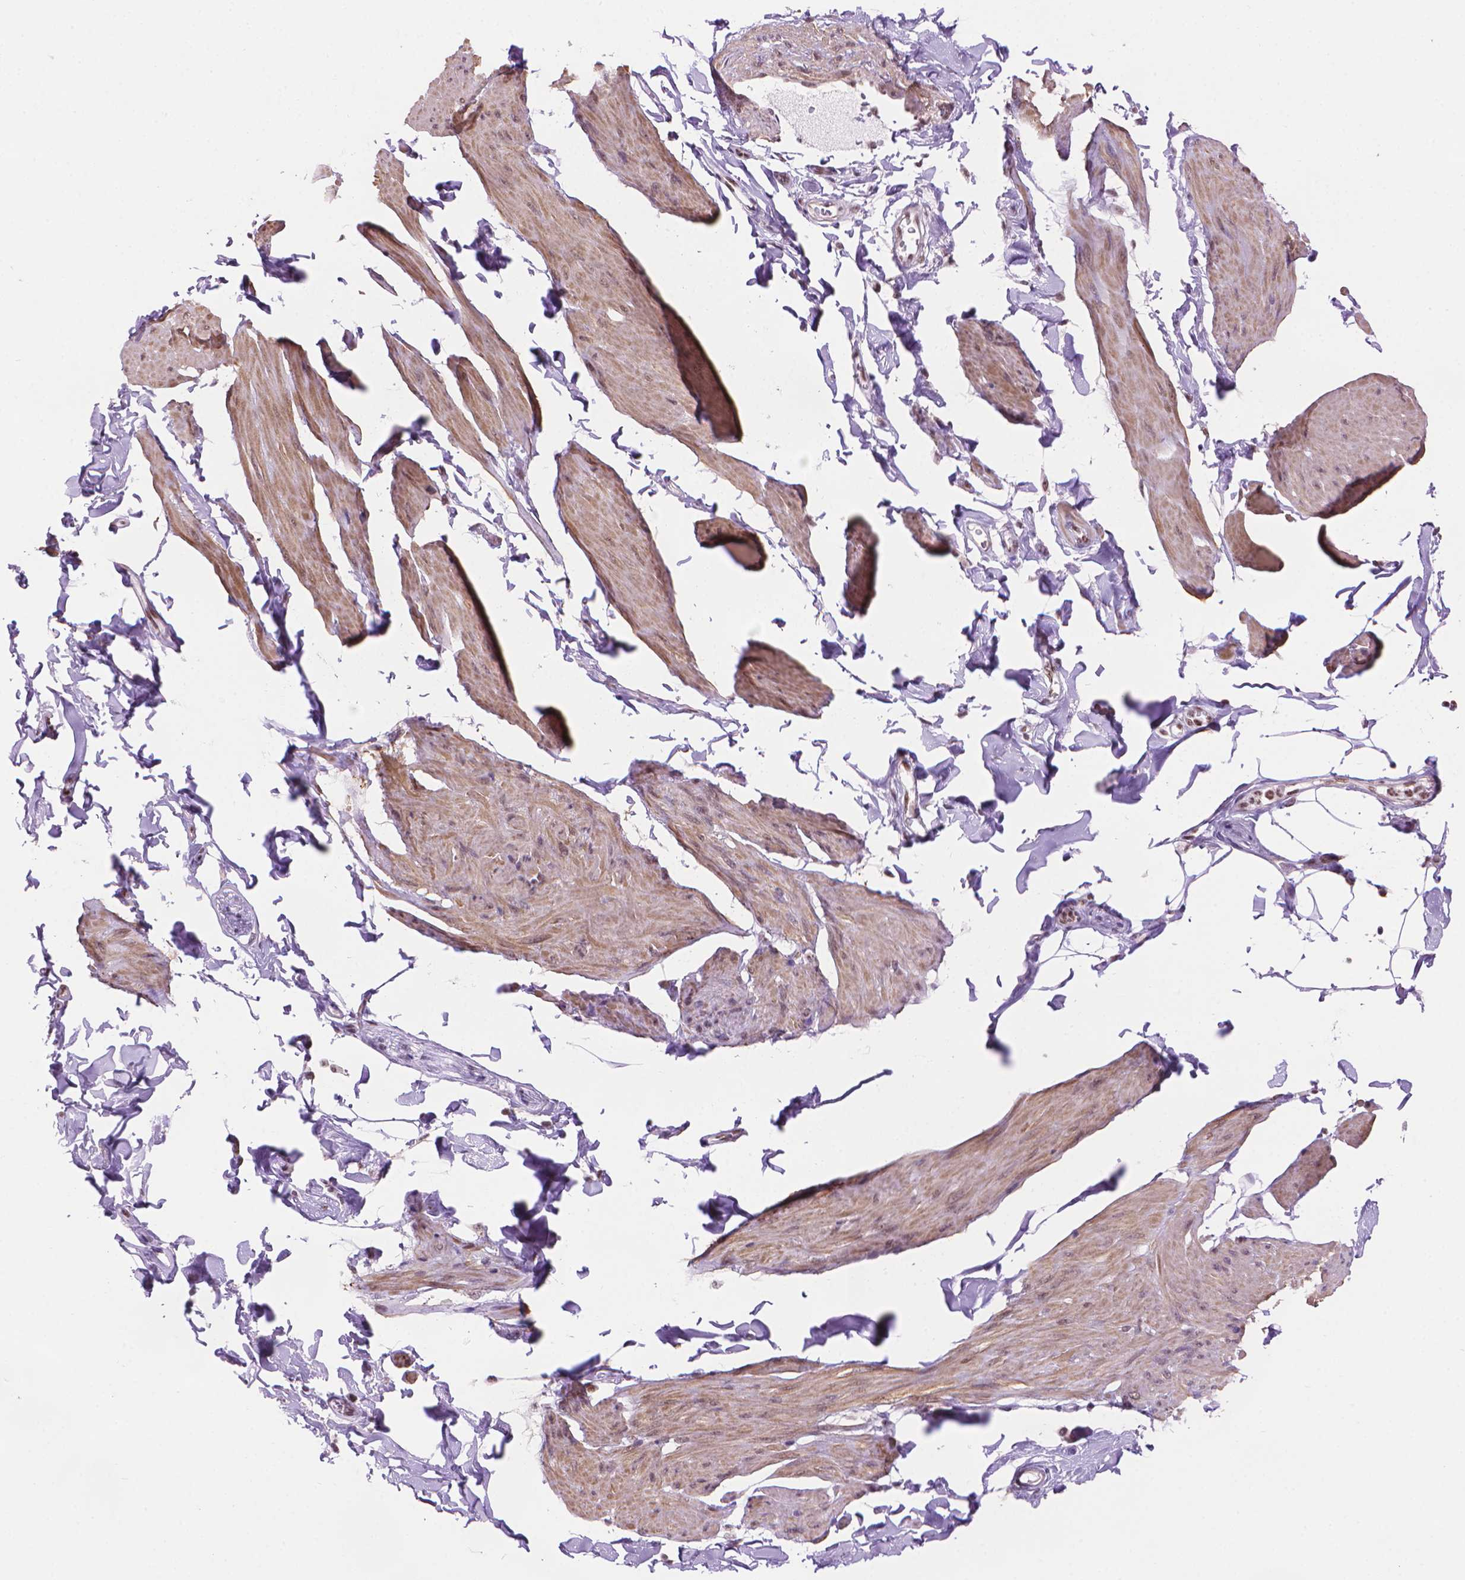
{"staining": {"intensity": "weak", "quantity": "25%-75%", "location": "cytoplasmic/membranous,nuclear"}, "tissue": "smooth muscle", "cell_type": "Smooth muscle cells", "image_type": "normal", "snomed": [{"axis": "morphology", "description": "Normal tissue, NOS"}, {"axis": "topography", "description": "Adipose tissue"}, {"axis": "topography", "description": "Smooth muscle"}, {"axis": "topography", "description": "Peripheral nerve tissue"}], "caption": "A brown stain highlights weak cytoplasmic/membranous,nuclear staining of a protein in smooth muscle cells of benign human smooth muscle. (DAB IHC, brown staining for protein, blue staining for nuclei).", "gene": "UBN1", "patient": {"sex": "male", "age": 83}}